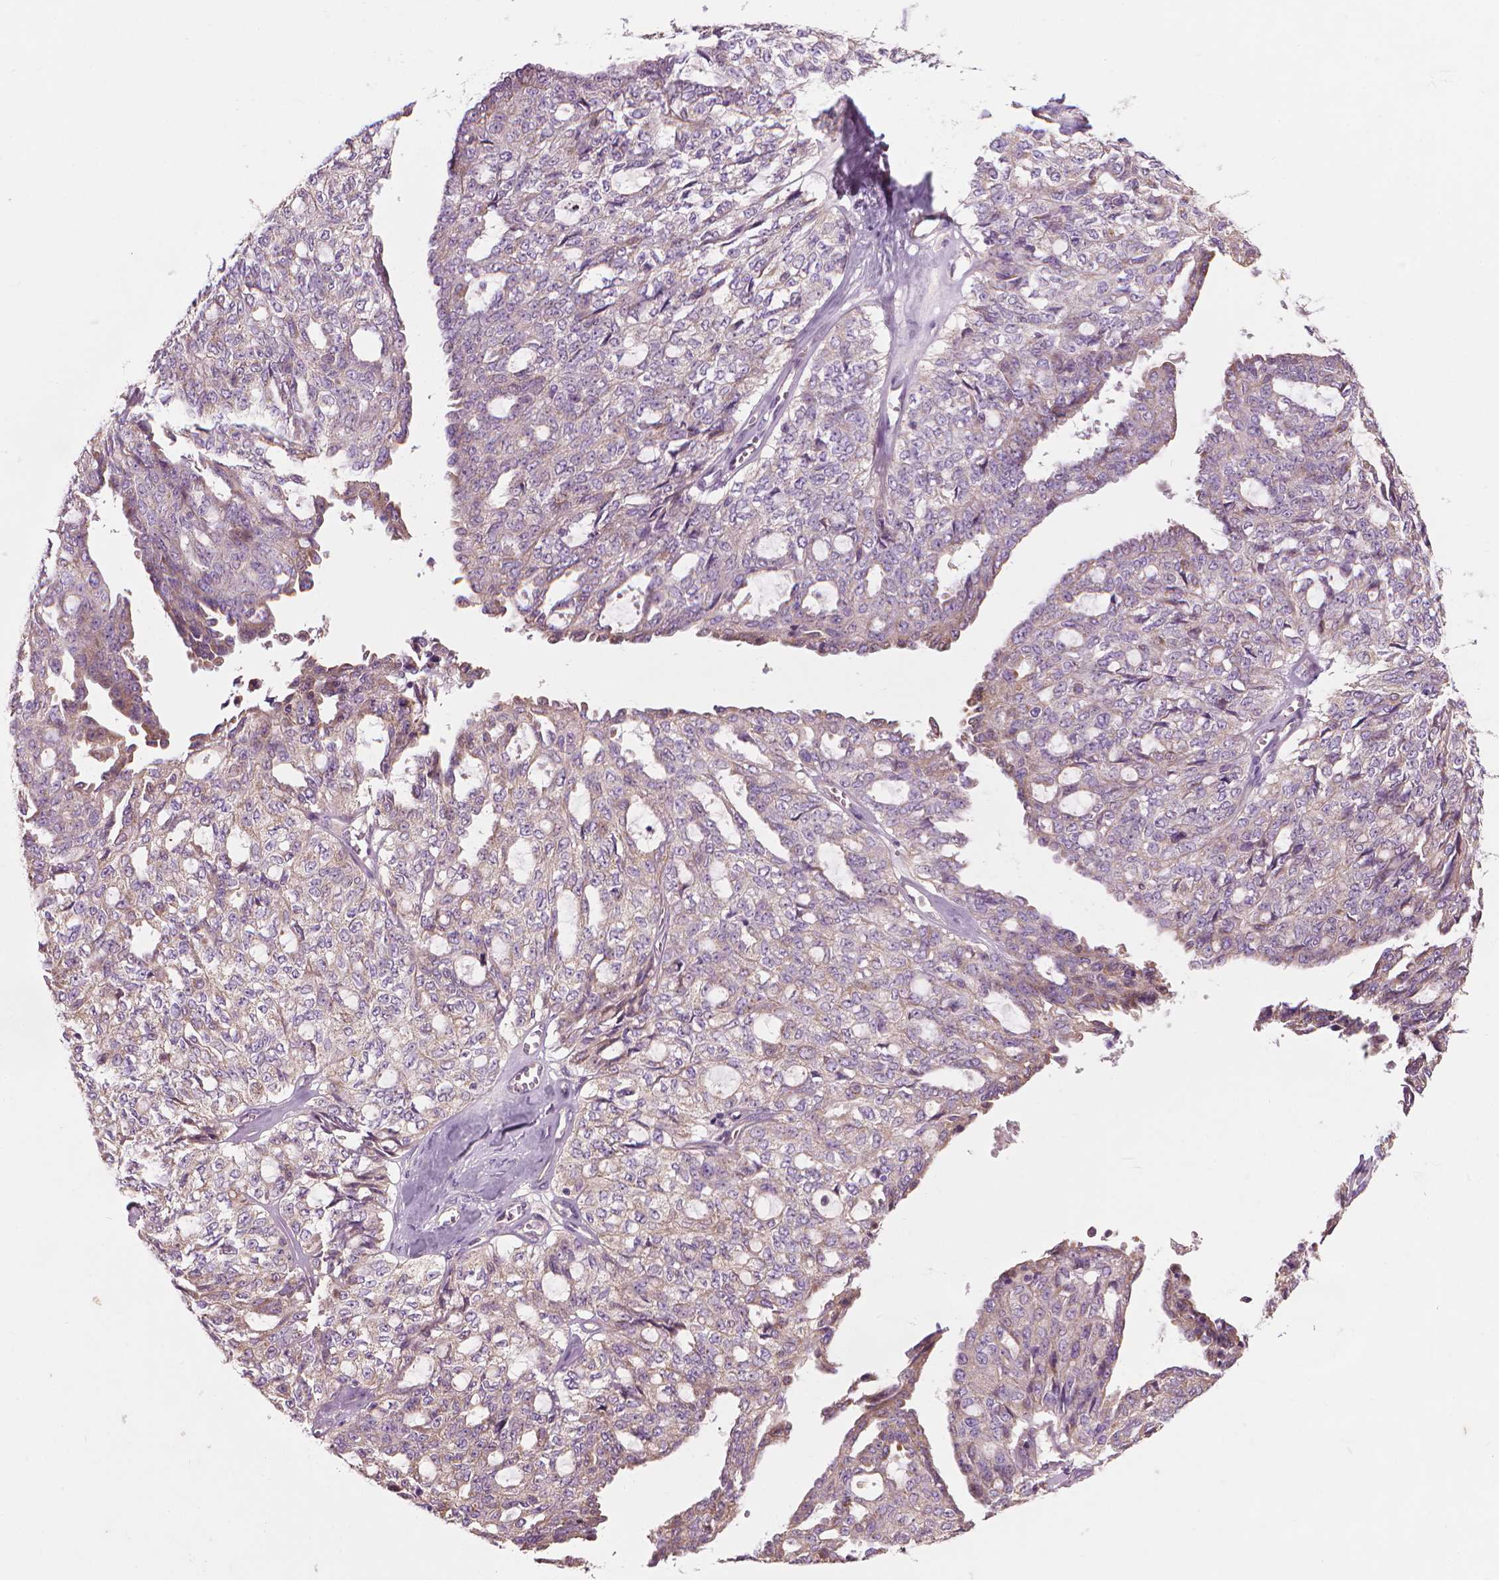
{"staining": {"intensity": "negative", "quantity": "none", "location": "none"}, "tissue": "ovarian cancer", "cell_type": "Tumor cells", "image_type": "cancer", "snomed": [{"axis": "morphology", "description": "Cystadenocarcinoma, serous, NOS"}, {"axis": "topography", "description": "Ovary"}], "caption": "Tumor cells are negative for brown protein staining in ovarian cancer.", "gene": "RIIAD1", "patient": {"sex": "female", "age": 71}}